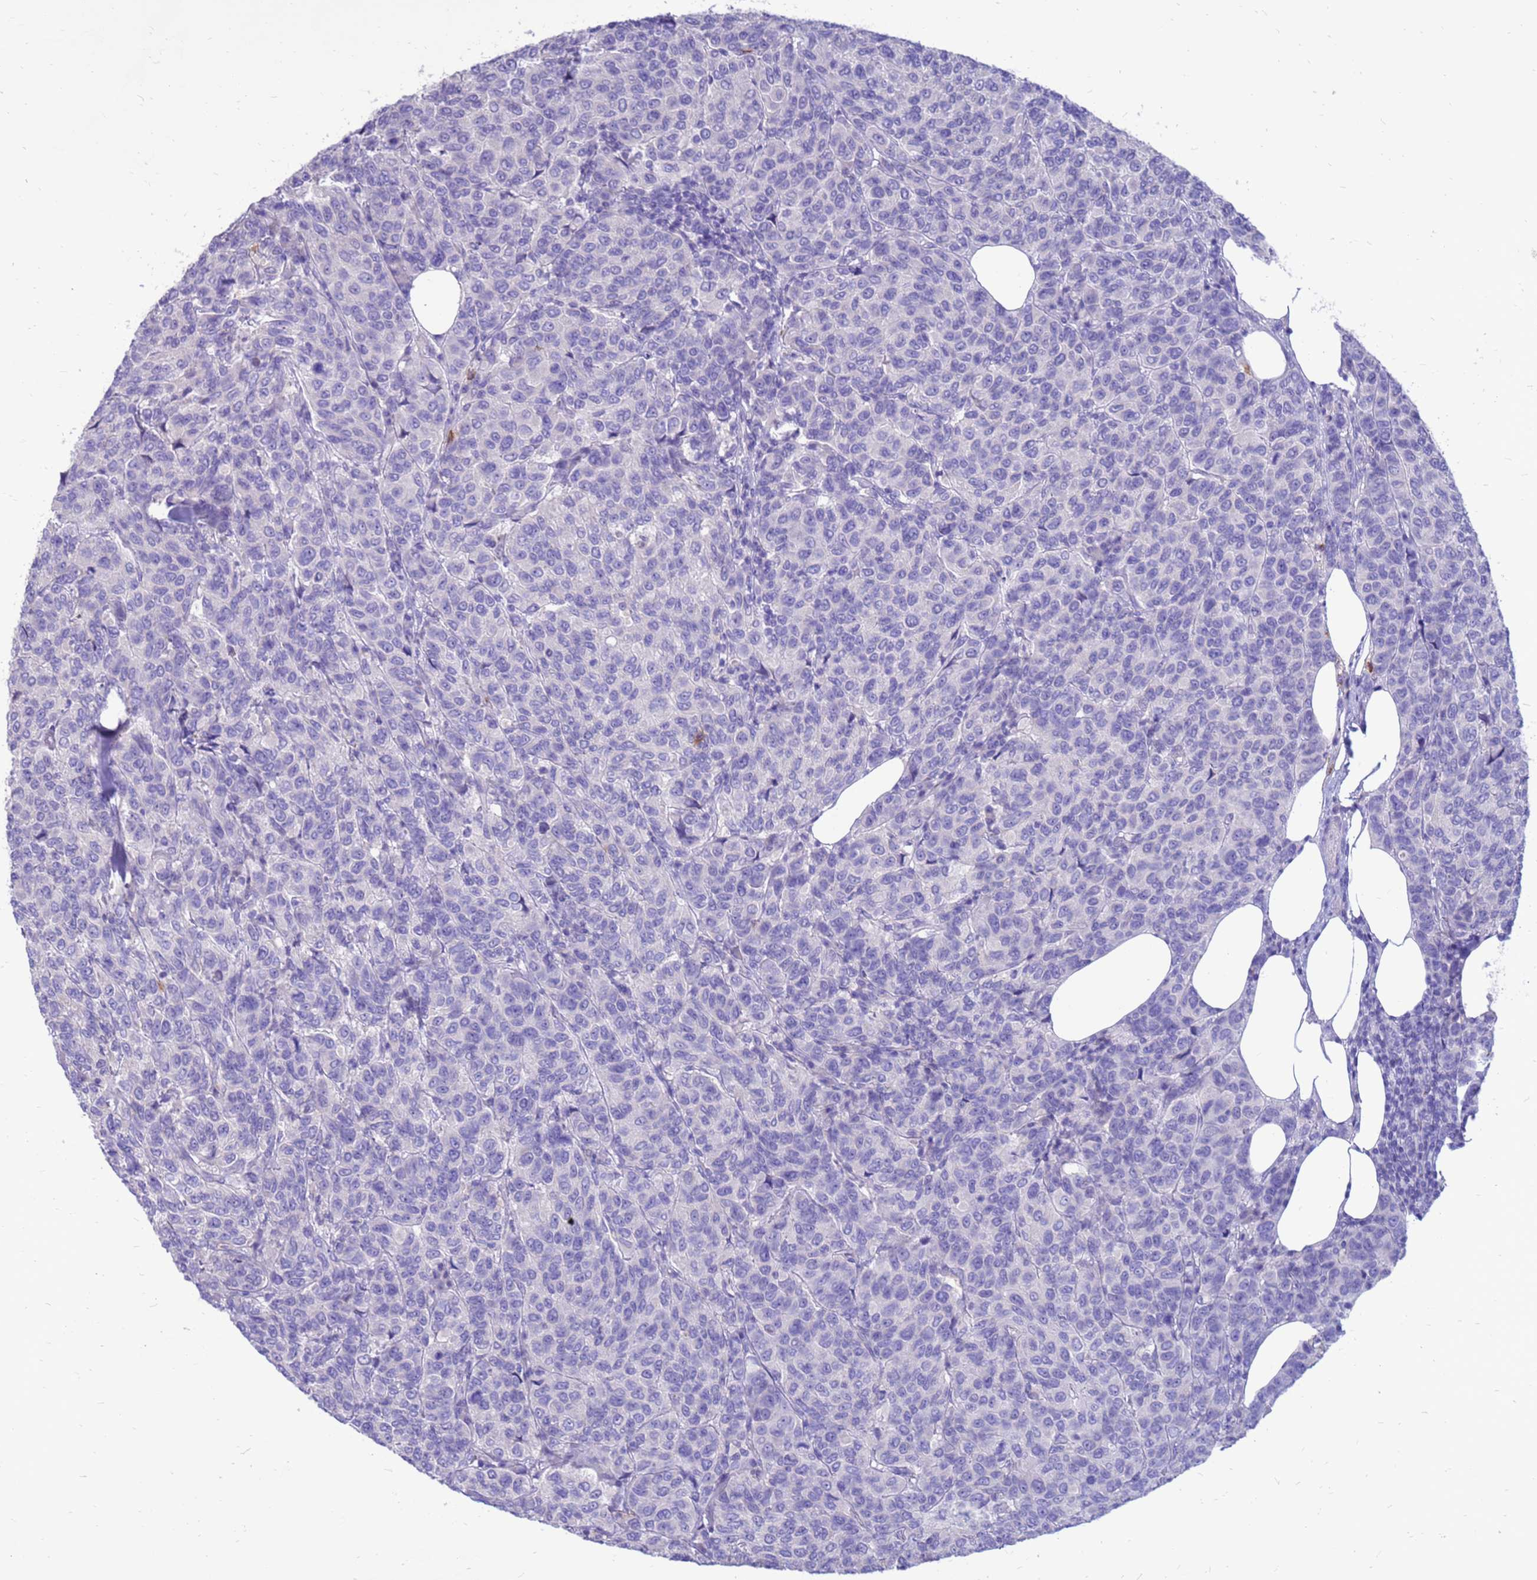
{"staining": {"intensity": "negative", "quantity": "none", "location": "none"}, "tissue": "breast cancer", "cell_type": "Tumor cells", "image_type": "cancer", "snomed": [{"axis": "morphology", "description": "Duct carcinoma"}, {"axis": "topography", "description": "Breast"}], "caption": "A high-resolution image shows immunohistochemistry staining of breast cancer, which shows no significant expression in tumor cells.", "gene": "PDE10A", "patient": {"sex": "female", "age": 55}}